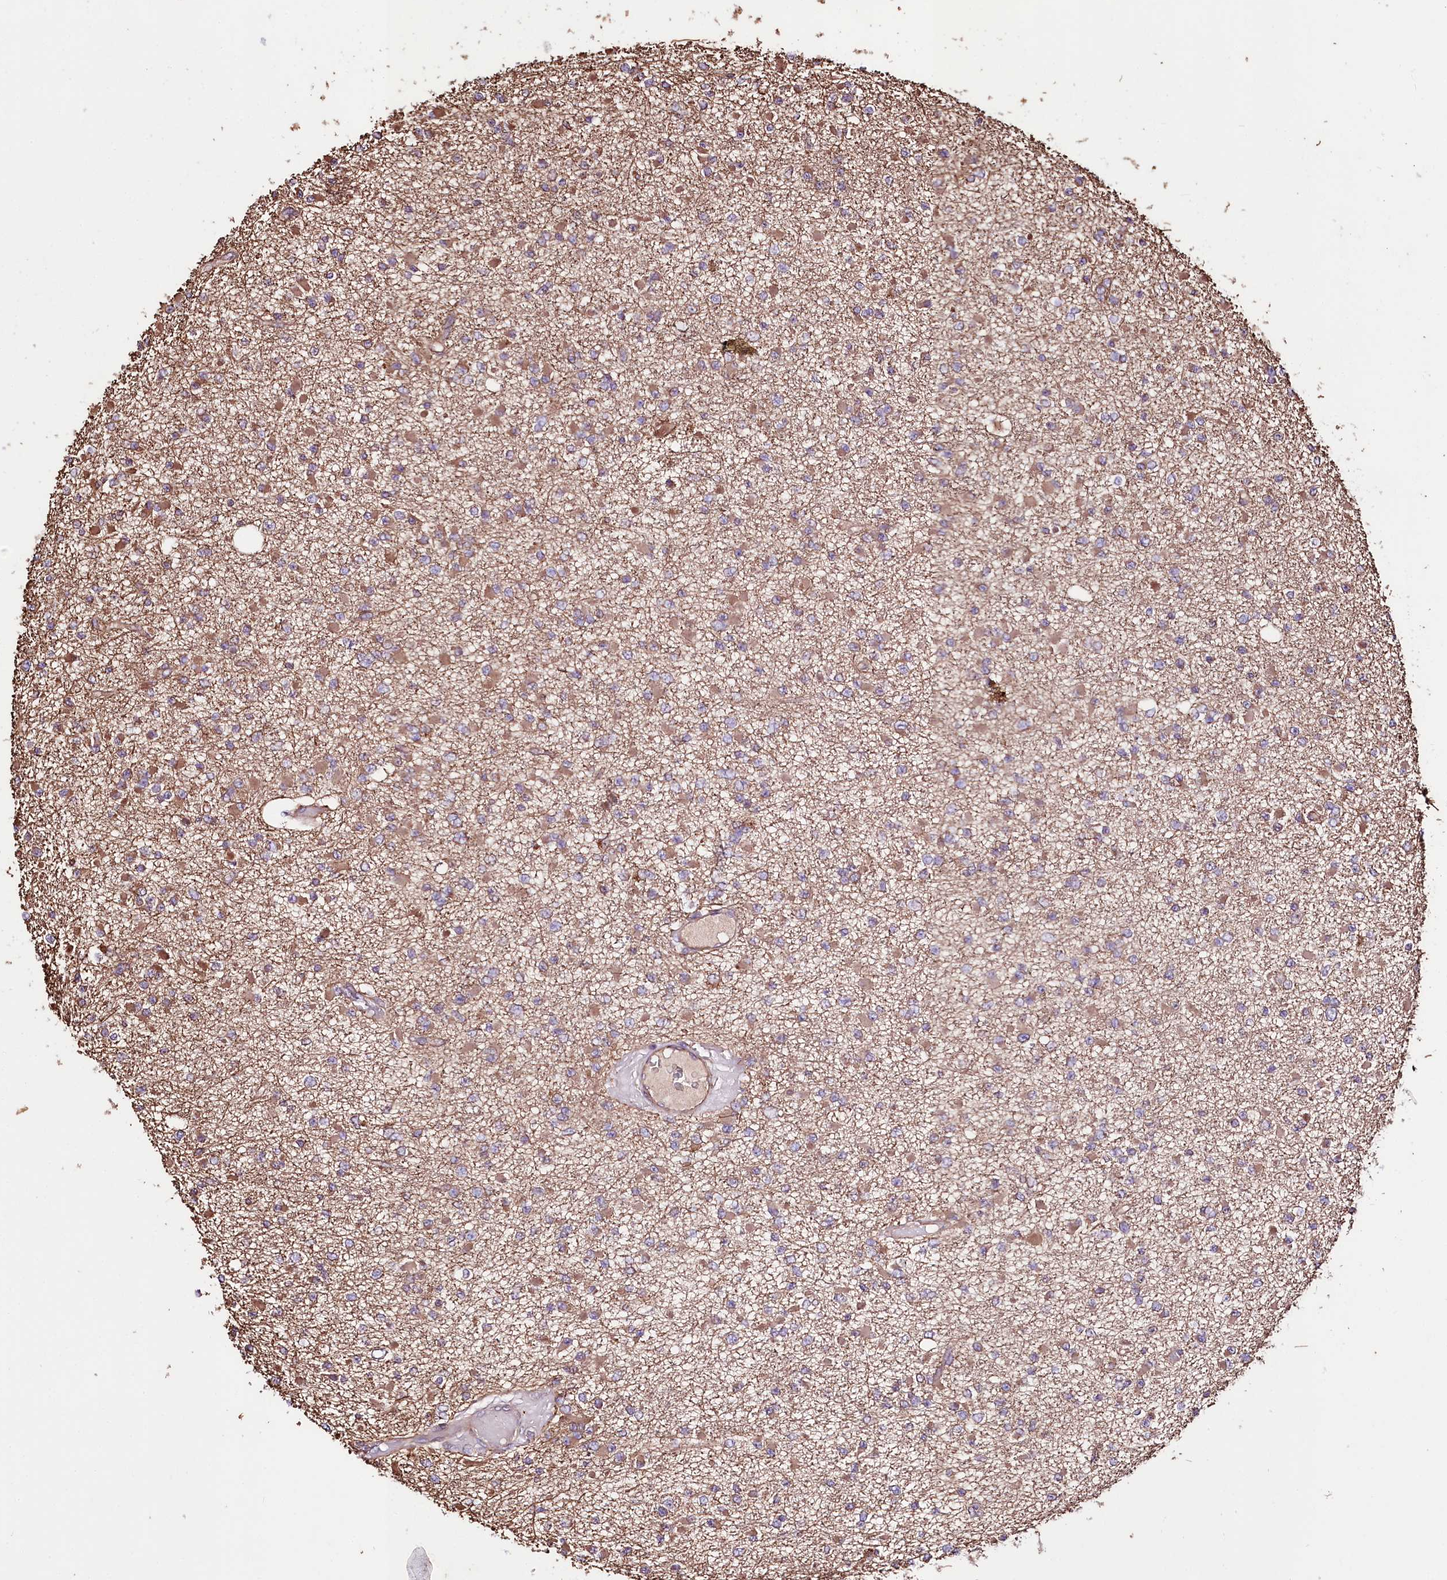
{"staining": {"intensity": "moderate", "quantity": "<25%", "location": "cytoplasmic/membranous"}, "tissue": "glioma", "cell_type": "Tumor cells", "image_type": "cancer", "snomed": [{"axis": "morphology", "description": "Glioma, malignant, Low grade"}, {"axis": "topography", "description": "Brain"}], "caption": "Human glioma stained with a protein marker reveals moderate staining in tumor cells.", "gene": "WWC1", "patient": {"sex": "female", "age": 22}}